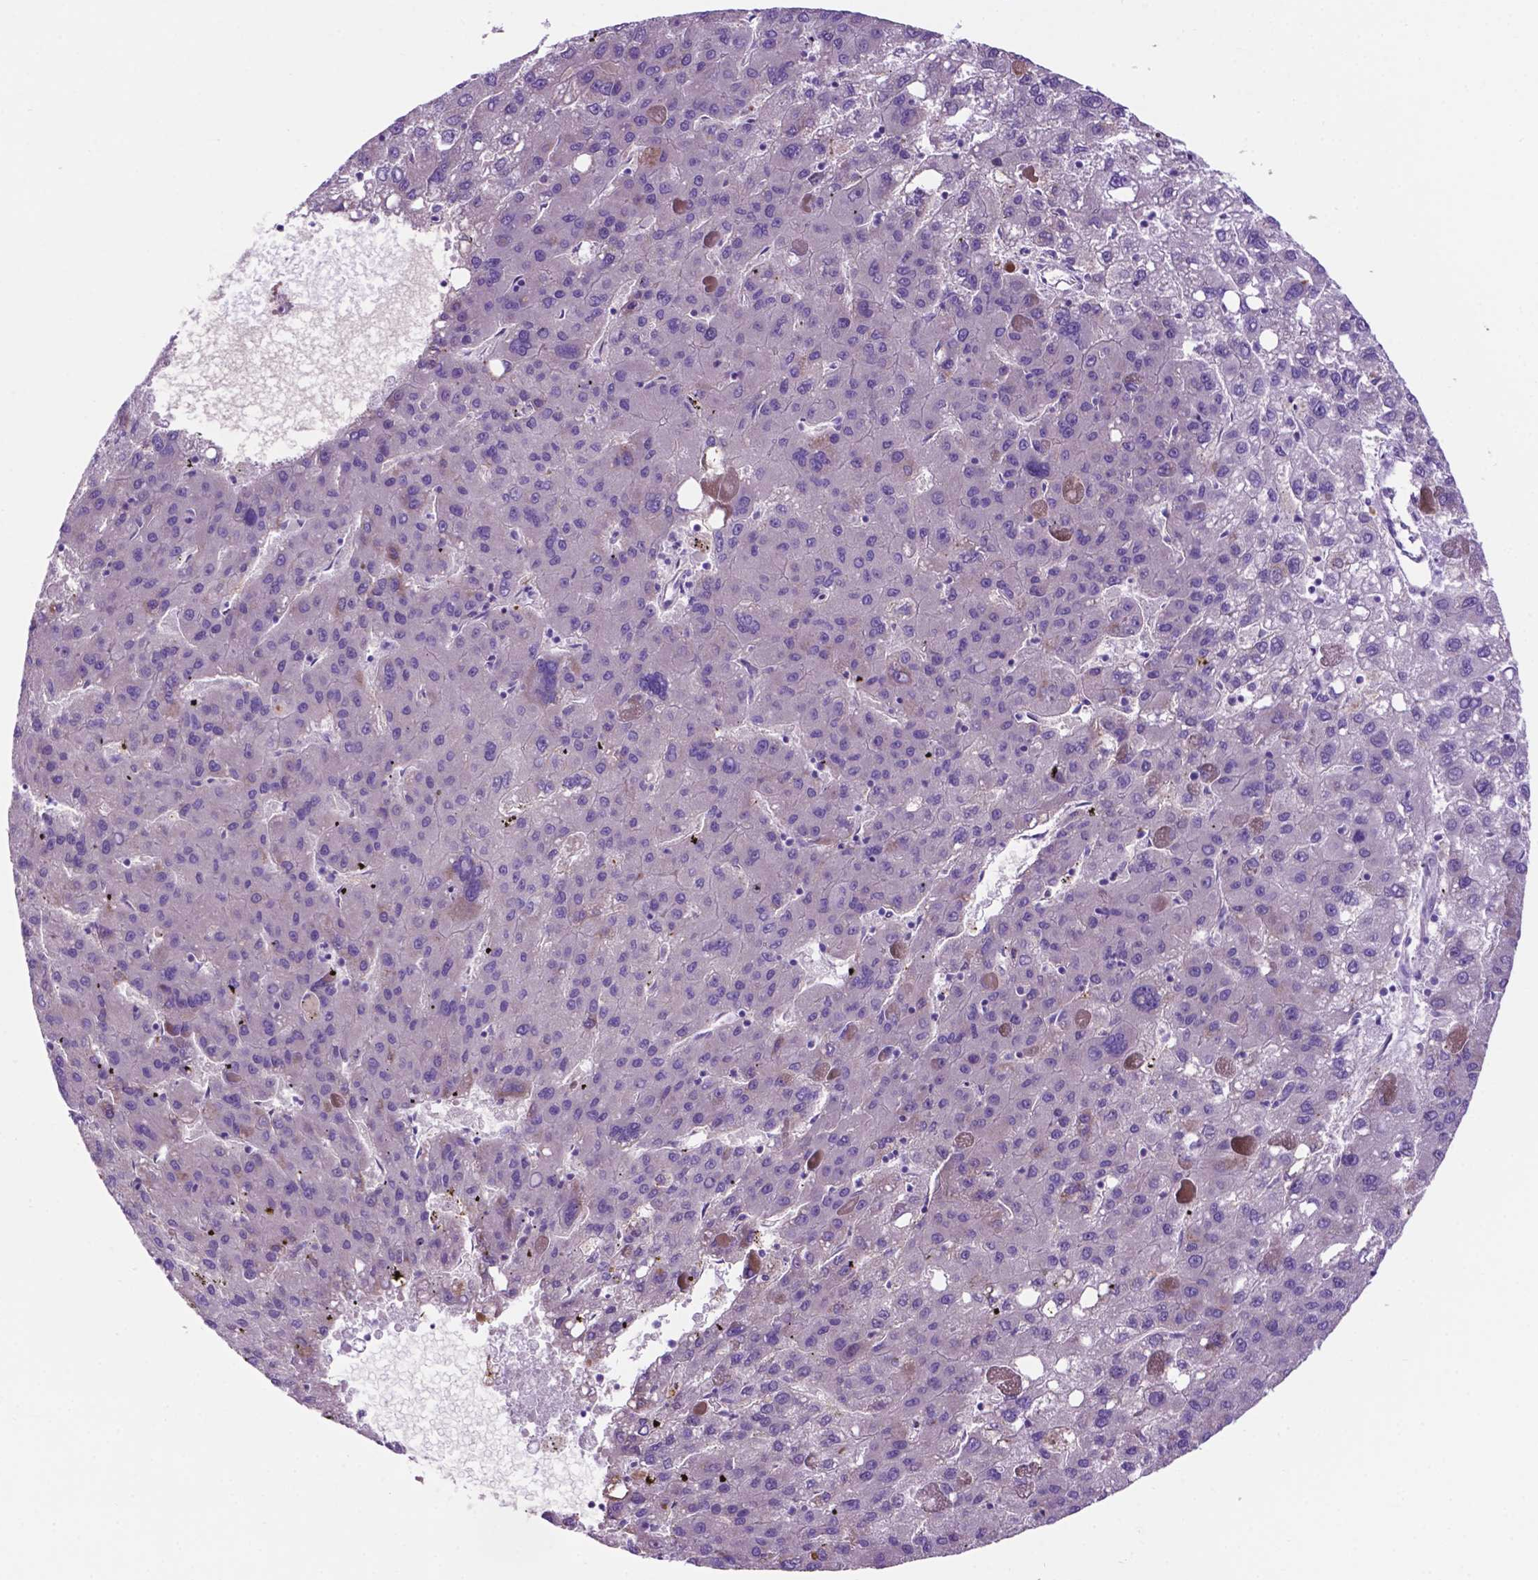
{"staining": {"intensity": "weak", "quantity": "<25%", "location": "cytoplasmic/membranous"}, "tissue": "liver cancer", "cell_type": "Tumor cells", "image_type": "cancer", "snomed": [{"axis": "morphology", "description": "Carcinoma, Hepatocellular, NOS"}, {"axis": "topography", "description": "Liver"}], "caption": "High magnification brightfield microscopy of hepatocellular carcinoma (liver) stained with DAB (3,3'-diaminobenzidine) (brown) and counterstained with hematoxylin (blue): tumor cells show no significant expression.", "gene": "TMEM121B", "patient": {"sex": "female", "age": 82}}